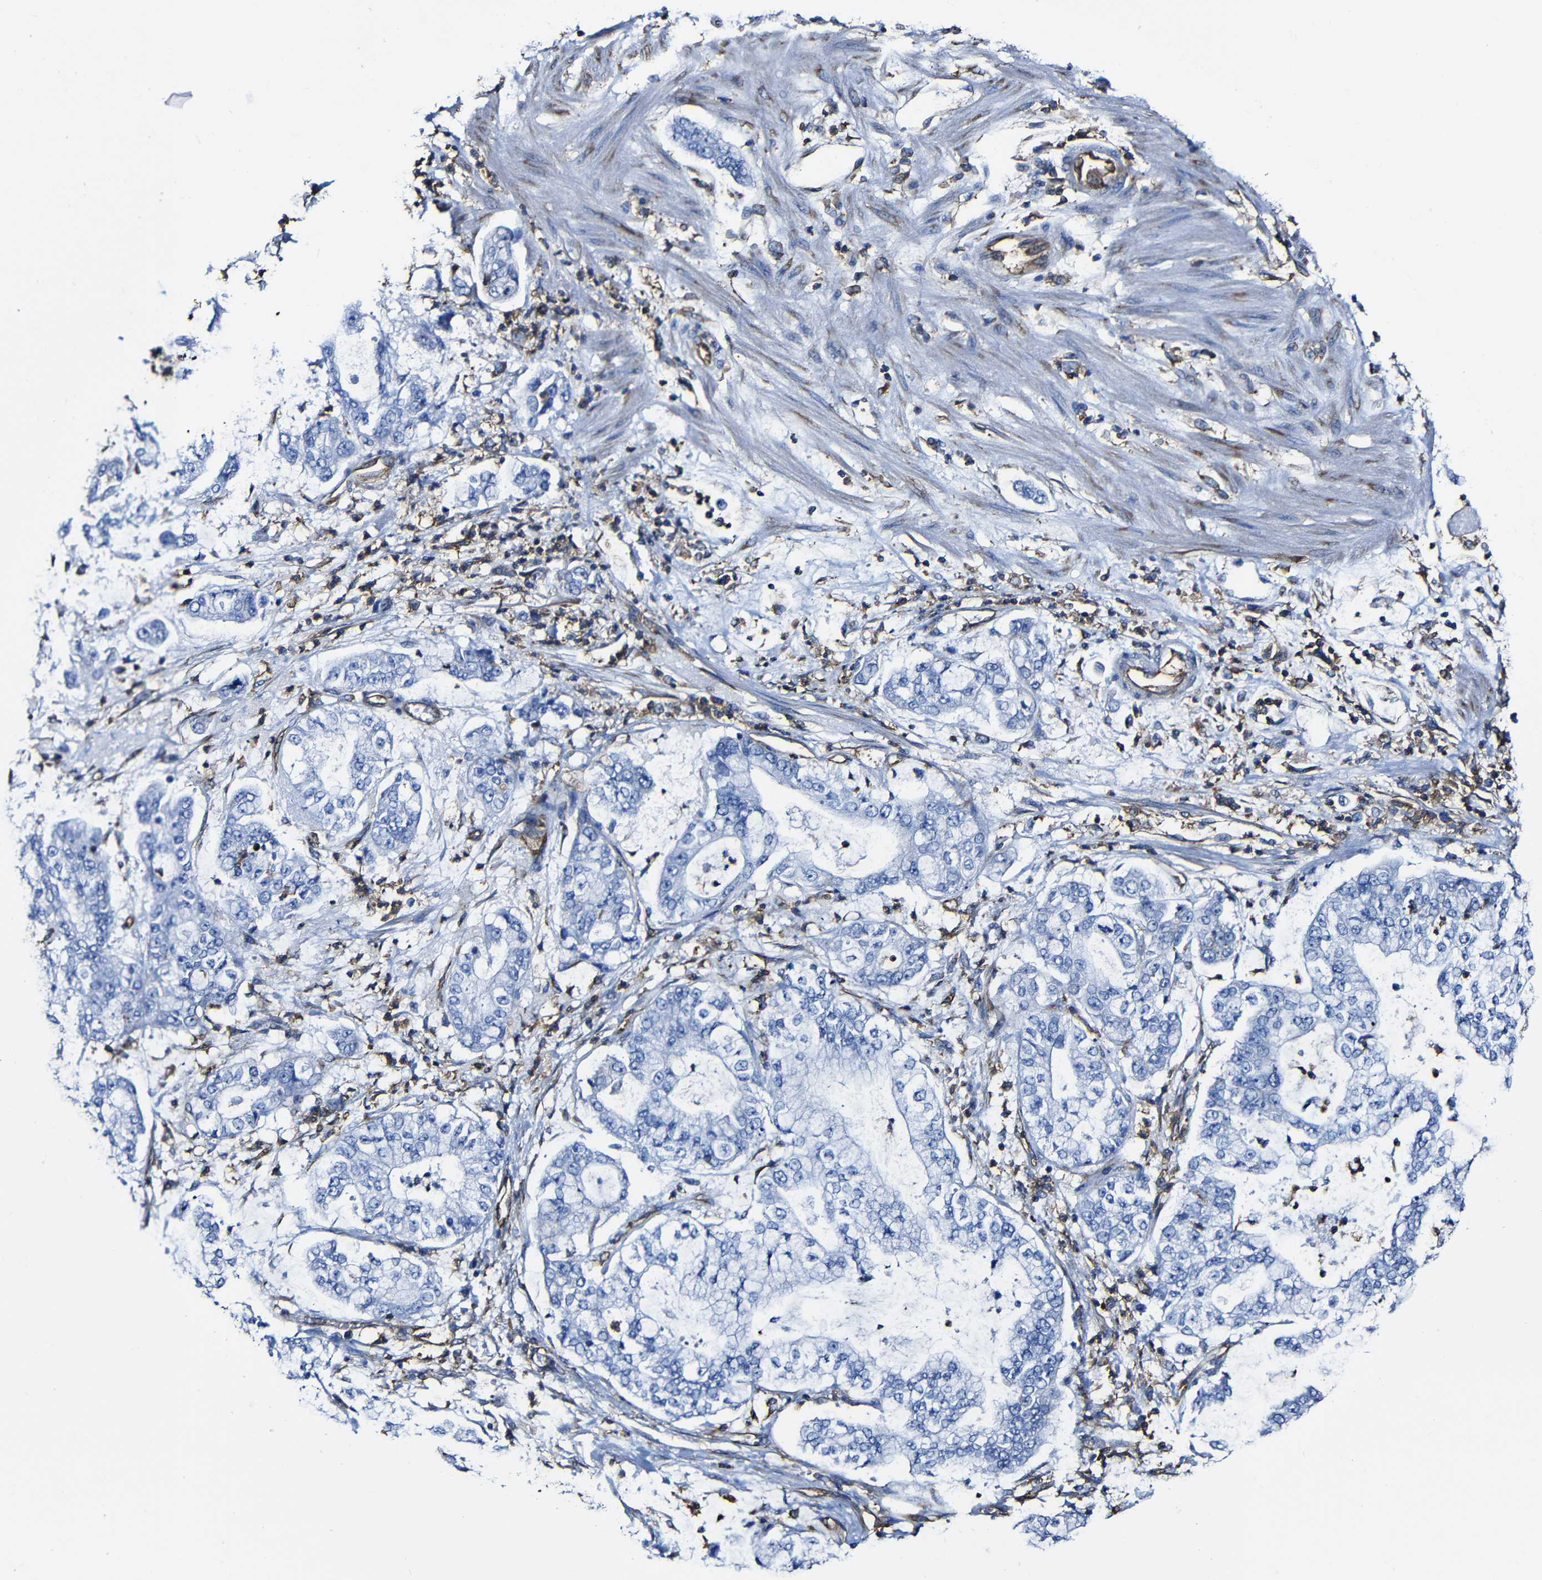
{"staining": {"intensity": "negative", "quantity": "none", "location": "none"}, "tissue": "stomach cancer", "cell_type": "Tumor cells", "image_type": "cancer", "snomed": [{"axis": "morphology", "description": "Adenocarcinoma, NOS"}, {"axis": "topography", "description": "Stomach"}], "caption": "Immunohistochemistry photomicrograph of neoplastic tissue: human stomach adenocarcinoma stained with DAB (3,3'-diaminobenzidine) displays no significant protein positivity in tumor cells. (DAB (3,3'-diaminobenzidine) immunohistochemistry (IHC) visualized using brightfield microscopy, high magnification).", "gene": "MSN", "patient": {"sex": "male", "age": 76}}